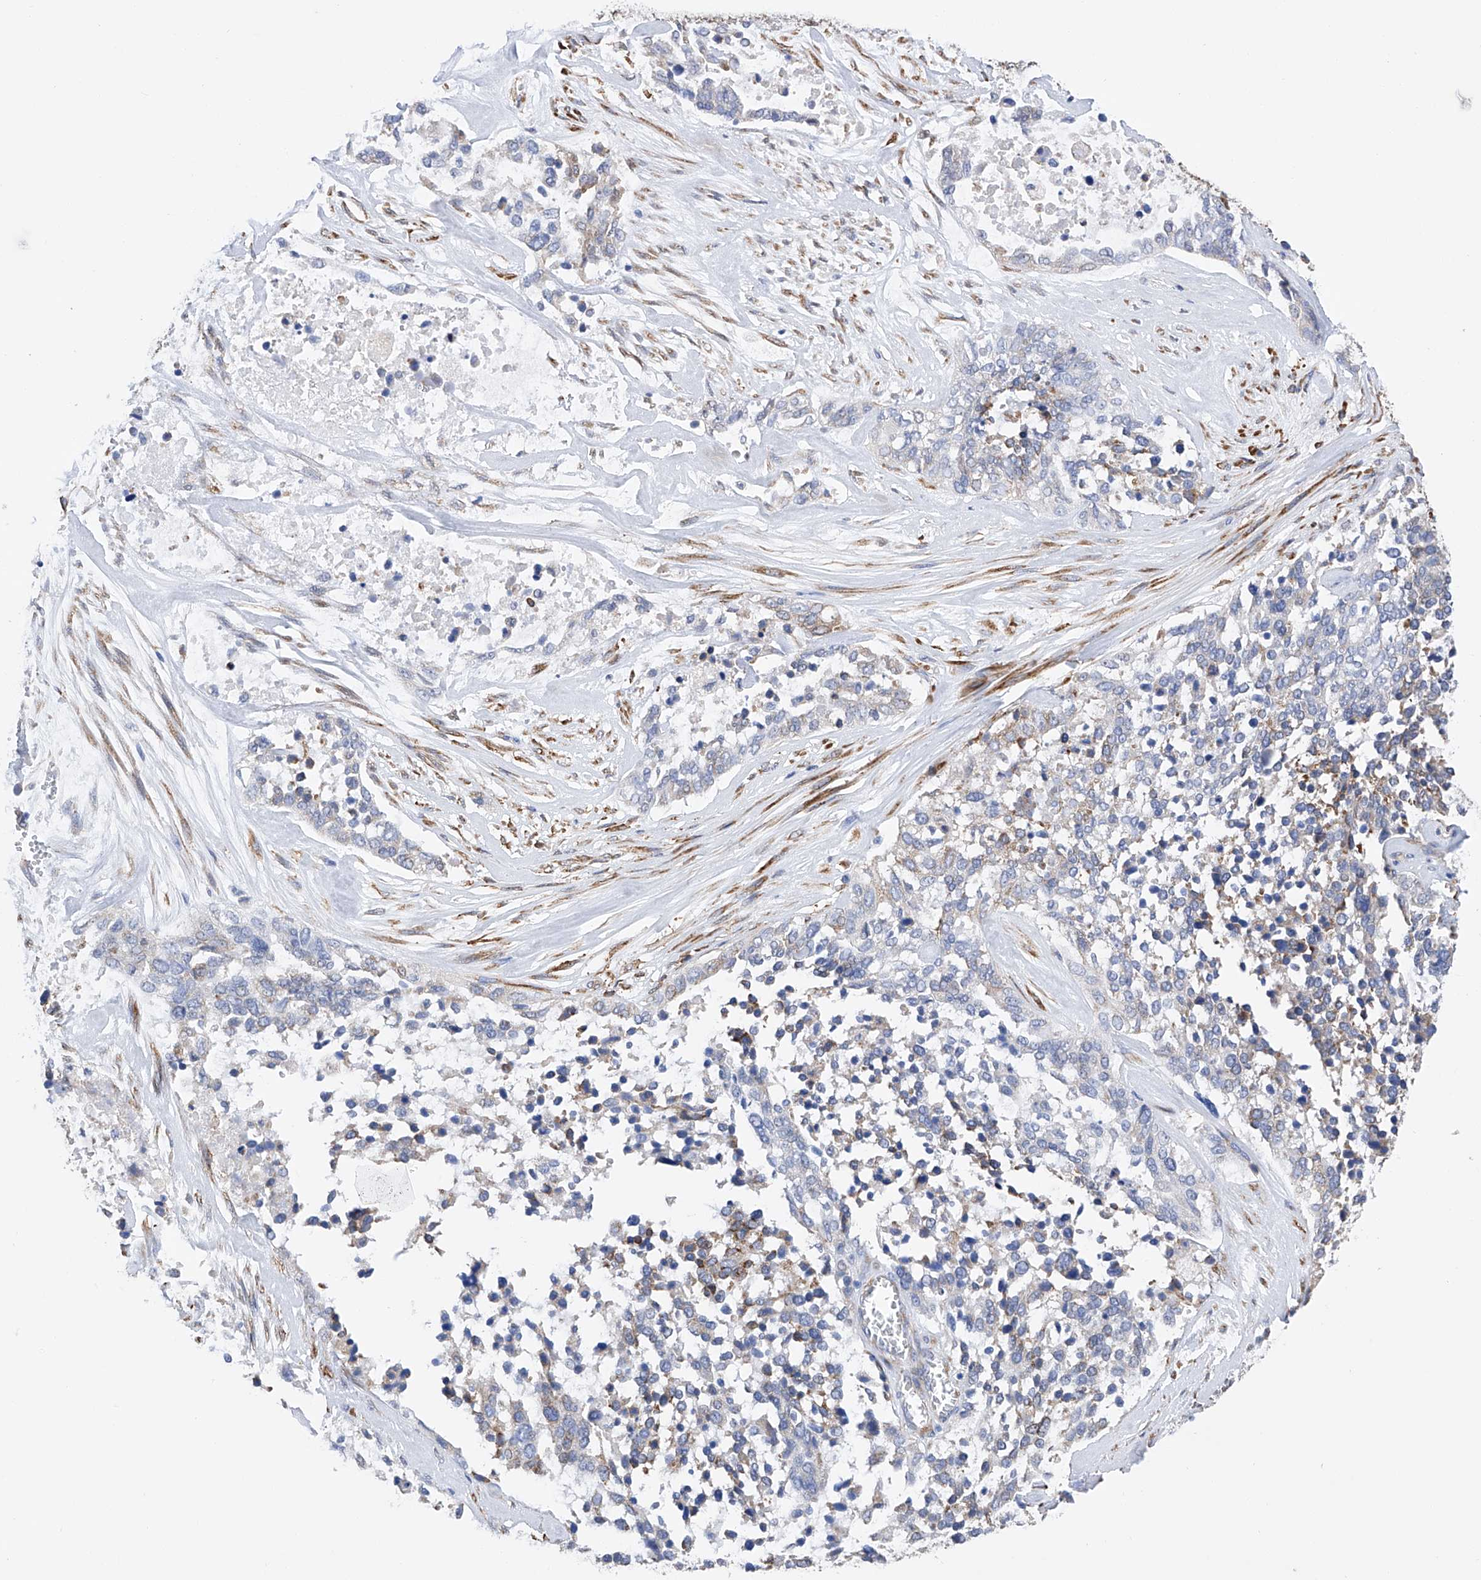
{"staining": {"intensity": "weak", "quantity": "<25%", "location": "cytoplasmic/membranous"}, "tissue": "ovarian cancer", "cell_type": "Tumor cells", "image_type": "cancer", "snomed": [{"axis": "morphology", "description": "Cystadenocarcinoma, serous, NOS"}, {"axis": "topography", "description": "Ovary"}], "caption": "Protein analysis of serous cystadenocarcinoma (ovarian) exhibits no significant positivity in tumor cells. Brightfield microscopy of immunohistochemistry (IHC) stained with DAB (3,3'-diaminobenzidine) (brown) and hematoxylin (blue), captured at high magnification.", "gene": "PDIA5", "patient": {"sex": "female", "age": 44}}